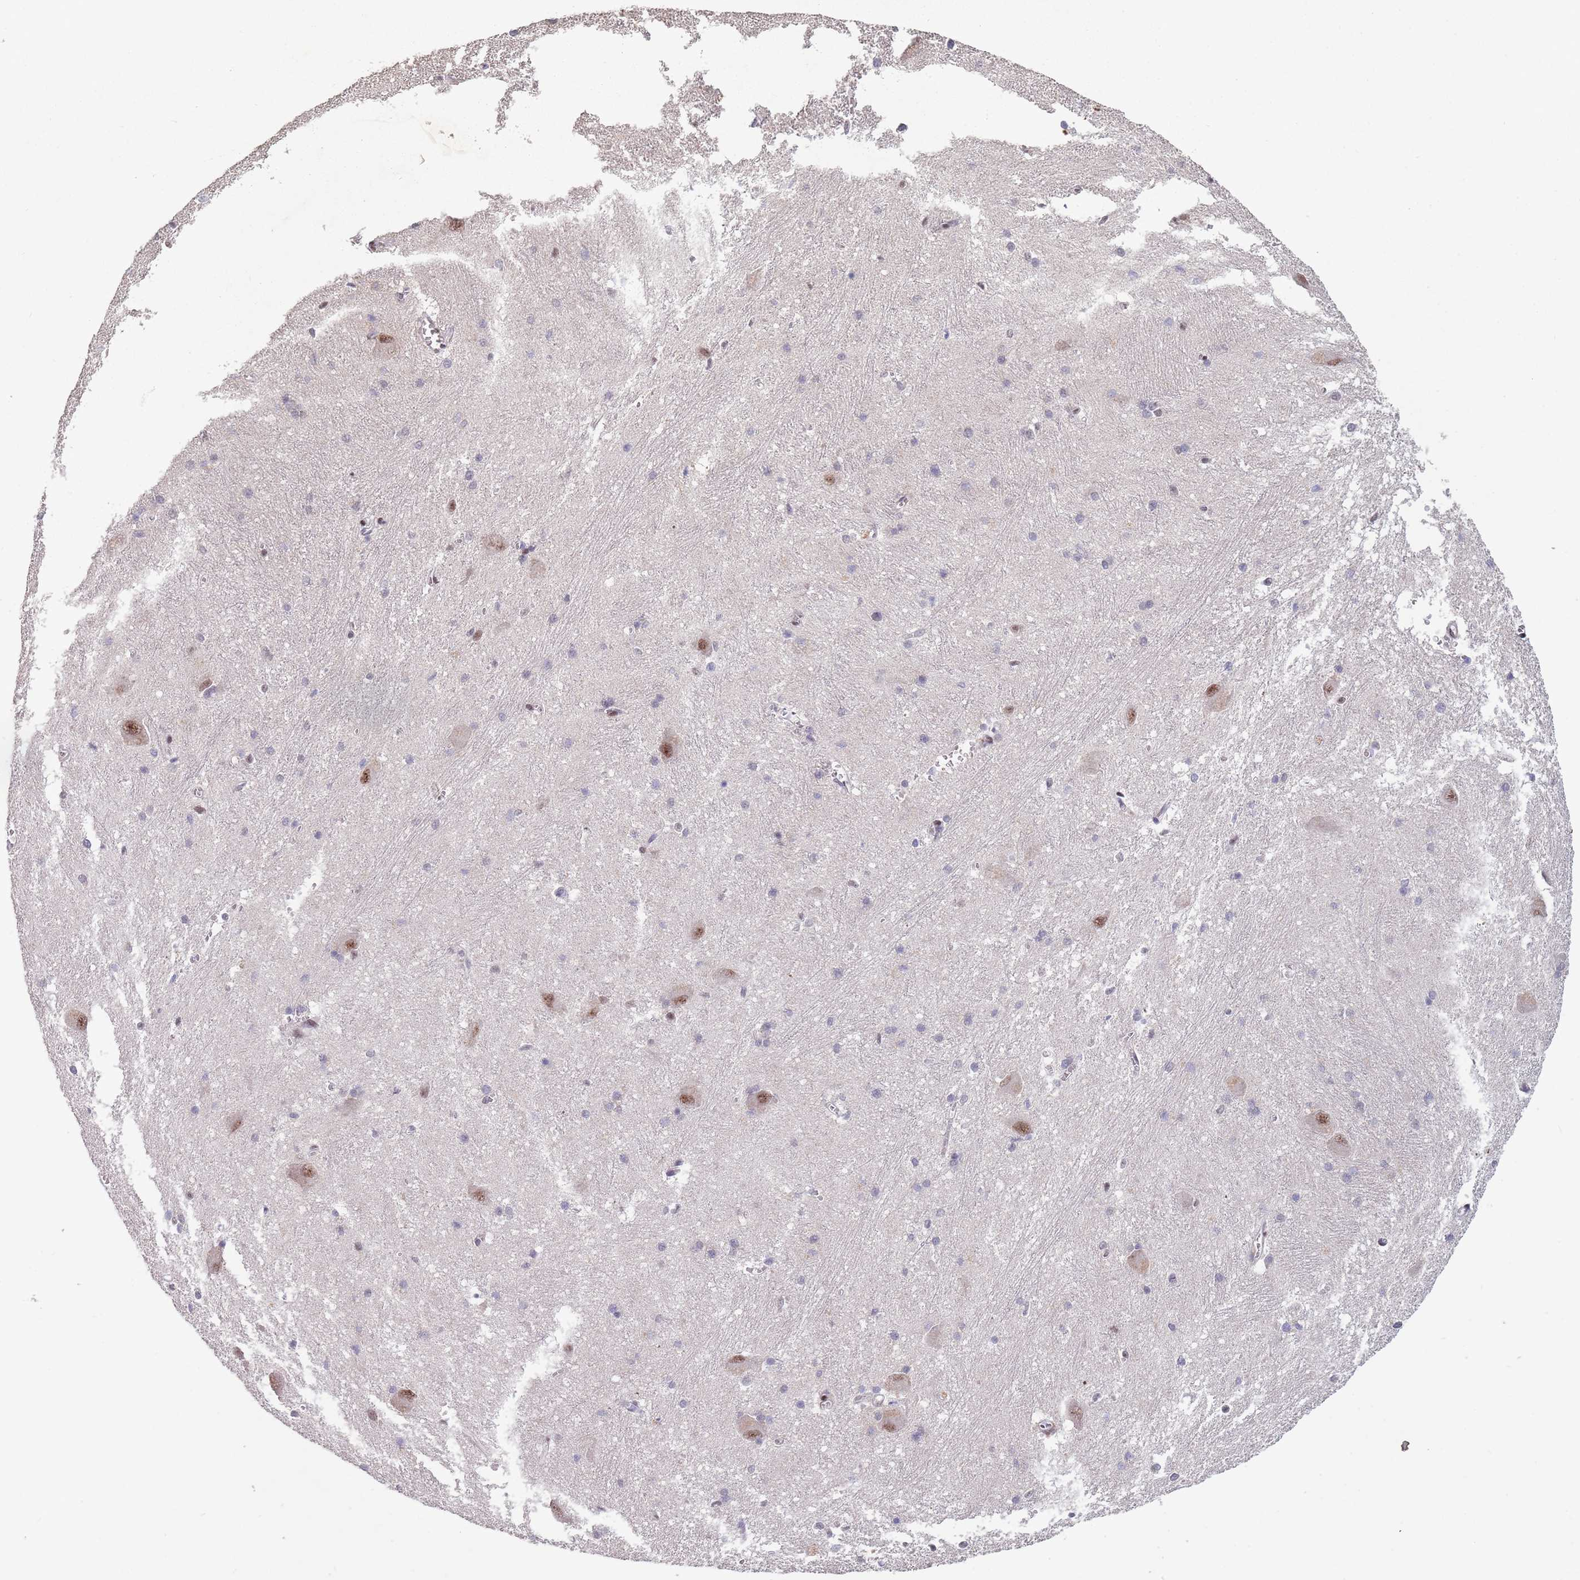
{"staining": {"intensity": "negative", "quantity": "none", "location": "none"}, "tissue": "caudate", "cell_type": "Glial cells", "image_type": "normal", "snomed": [{"axis": "morphology", "description": "Normal tissue, NOS"}, {"axis": "topography", "description": "Lateral ventricle wall"}], "caption": "High power microscopy image of an immunohistochemistry image of unremarkable caudate, revealing no significant expression in glial cells. The staining is performed using DAB (3,3'-diaminobenzidine) brown chromogen with nuclei counter-stained in using hematoxylin.", "gene": "CIZ1", "patient": {"sex": "male", "age": 37}}